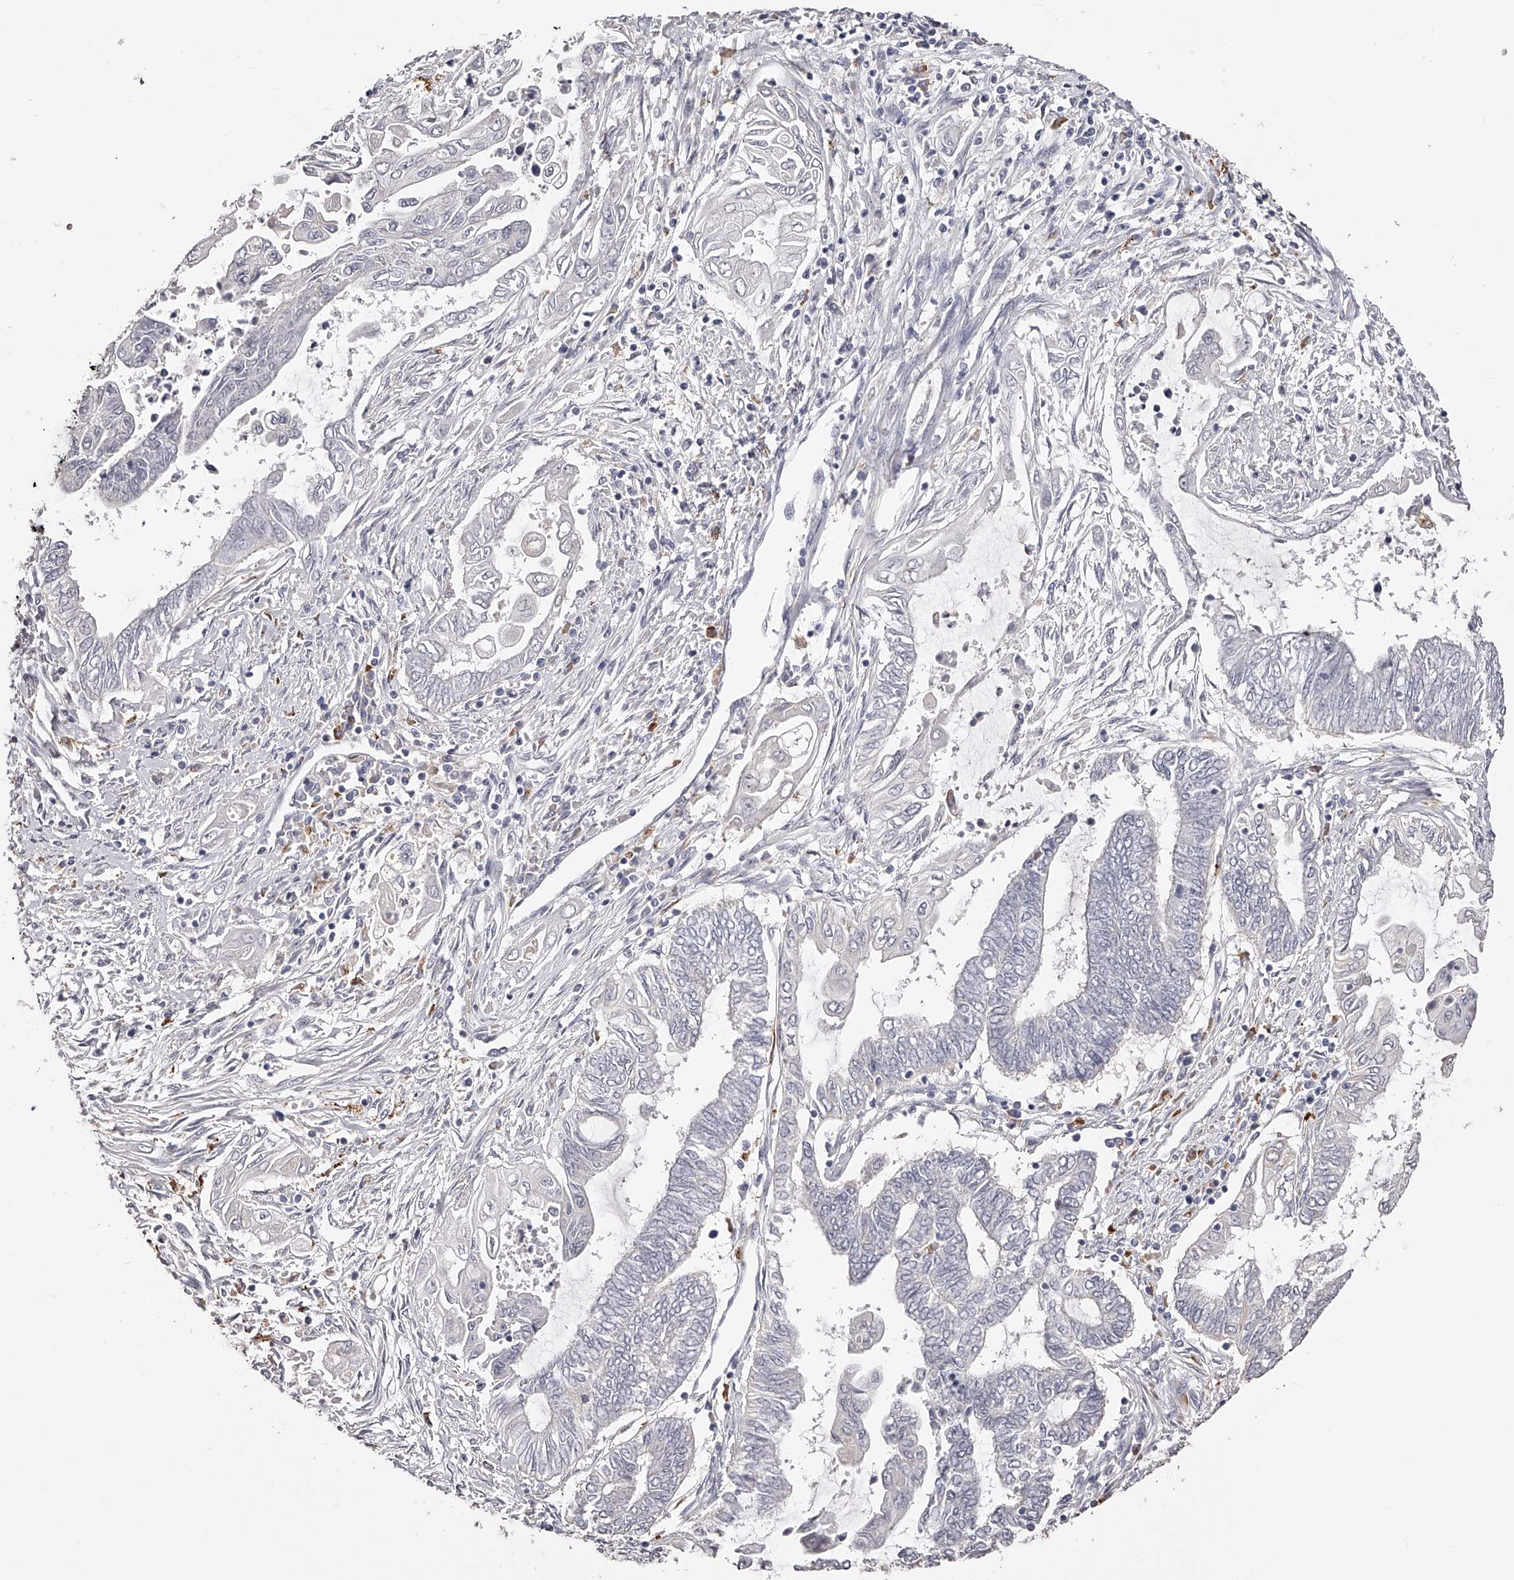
{"staining": {"intensity": "negative", "quantity": "none", "location": "none"}, "tissue": "endometrial cancer", "cell_type": "Tumor cells", "image_type": "cancer", "snomed": [{"axis": "morphology", "description": "Adenocarcinoma, NOS"}, {"axis": "topography", "description": "Uterus"}, {"axis": "topography", "description": "Endometrium"}], "caption": "High magnification brightfield microscopy of adenocarcinoma (endometrial) stained with DAB (brown) and counterstained with hematoxylin (blue): tumor cells show no significant staining.", "gene": "SLC35D3", "patient": {"sex": "female", "age": 70}}